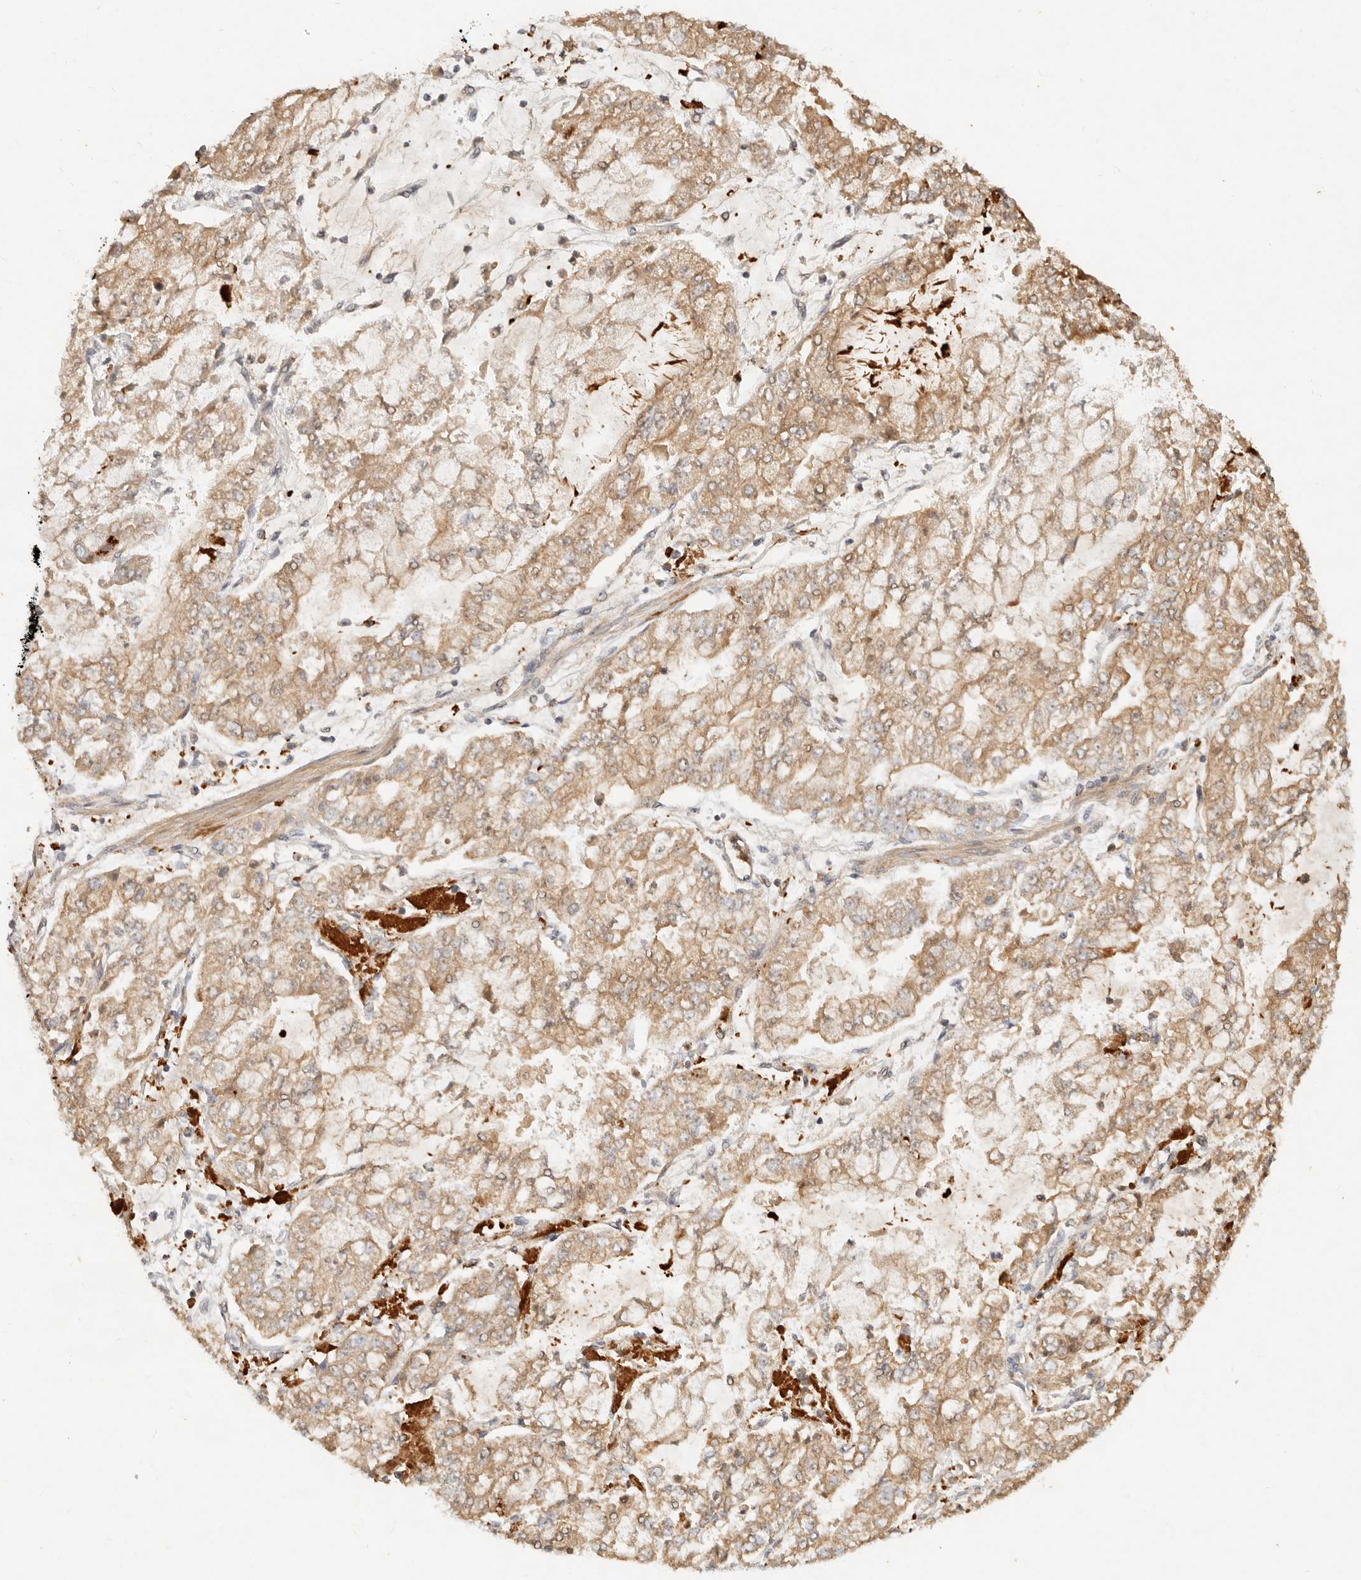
{"staining": {"intensity": "moderate", "quantity": ">75%", "location": "cytoplasmic/membranous"}, "tissue": "stomach cancer", "cell_type": "Tumor cells", "image_type": "cancer", "snomed": [{"axis": "morphology", "description": "Adenocarcinoma, NOS"}, {"axis": "topography", "description": "Stomach"}], "caption": "IHC of human stomach cancer (adenocarcinoma) demonstrates medium levels of moderate cytoplasmic/membranous positivity in approximately >75% of tumor cells.", "gene": "FREM2", "patient": {"sex": "male", "age": 76}}